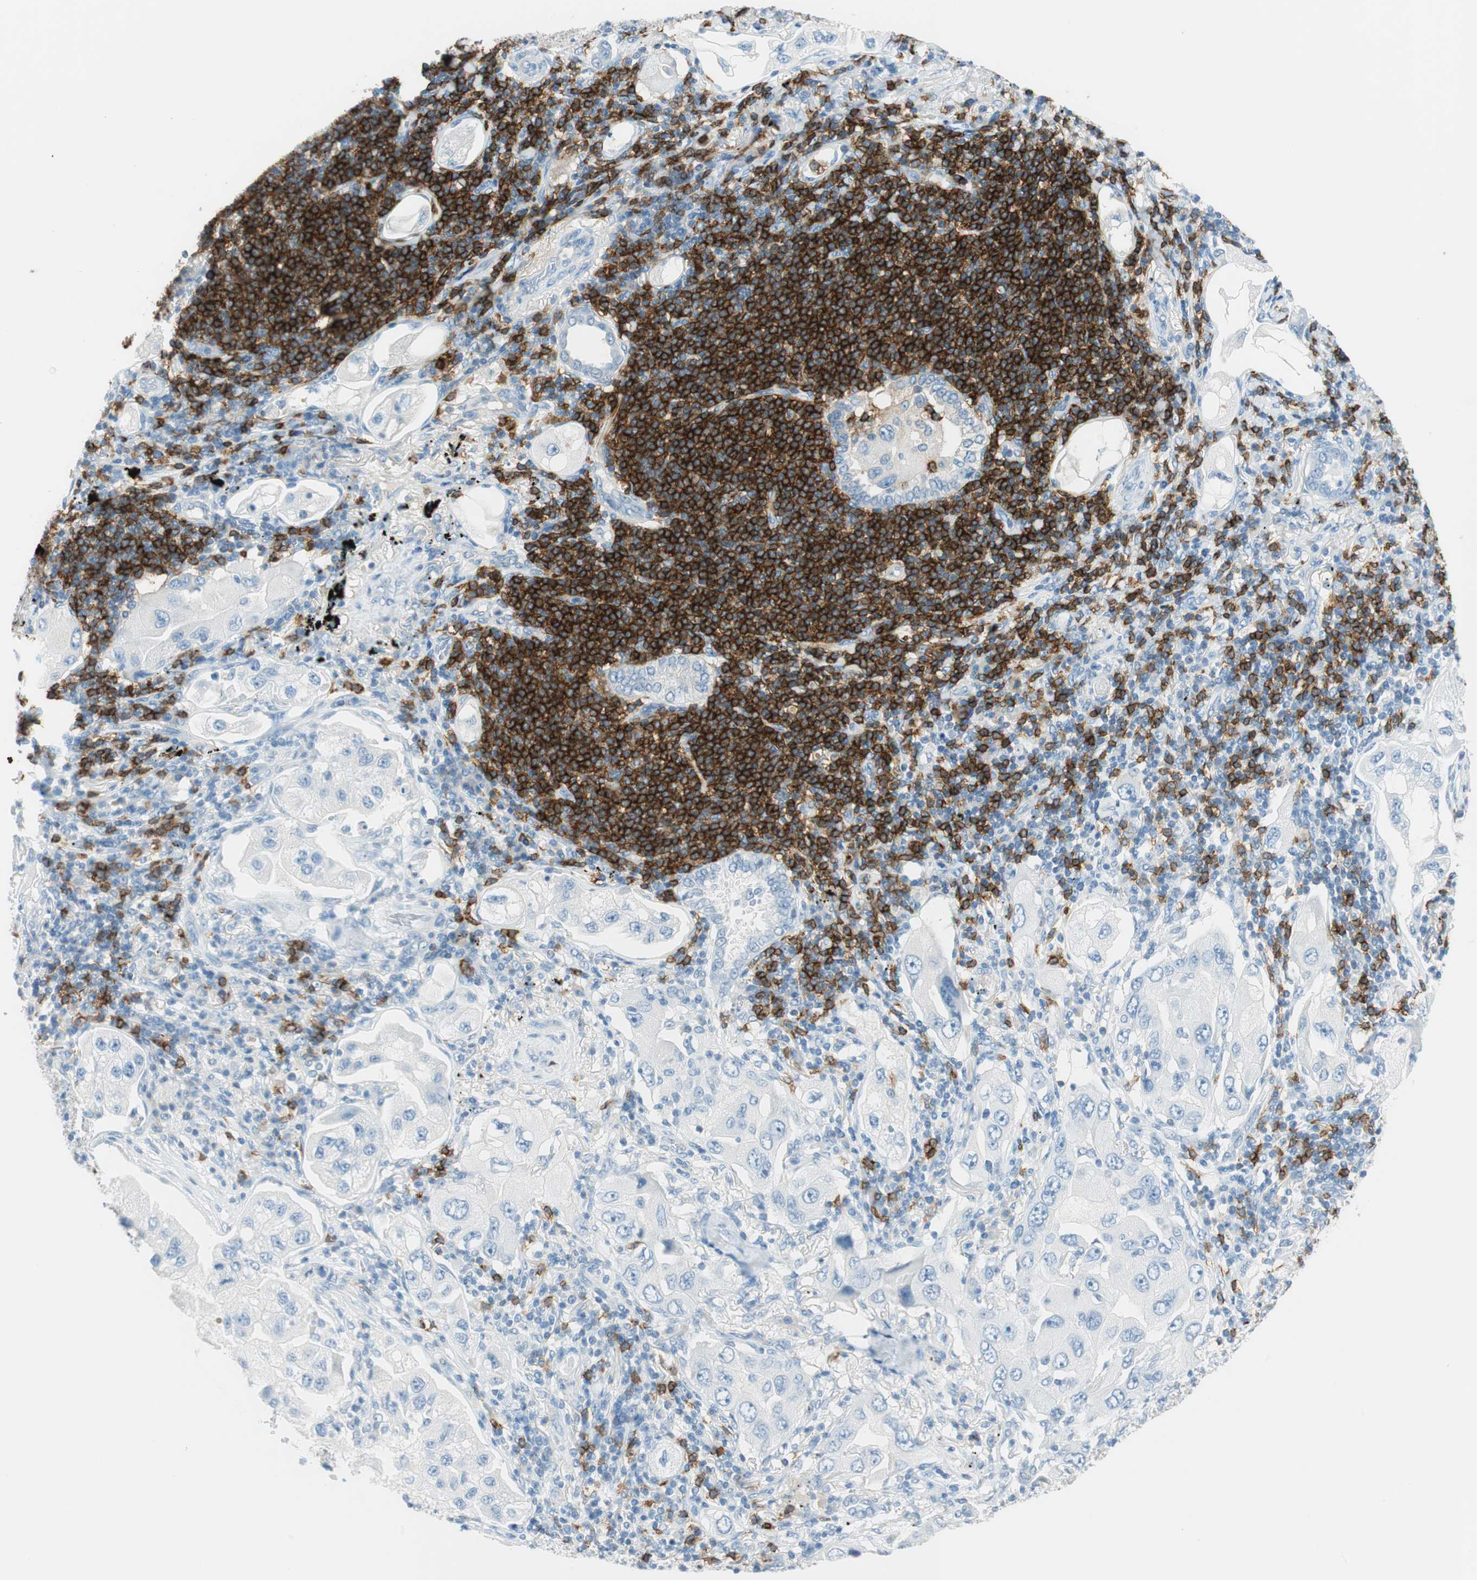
{"staining": {"intensity": "negative", "quantity": "none", "location": "none"}, "tissue": "lung cancer", "cell_type": "Tumor cells", "image_type": "cancer", "snomed": [{"axis": "morphology", "description": "Adenocarcinoma, NOS"}, {"axis": "topography", "description": "Lung"}], "caption": "Immunohistochemical staining of human lung cancer shows no significant staining in tumor cells.", "gene": "TNFRSF13C", "patient": {"sex": "female", "age": 65}}